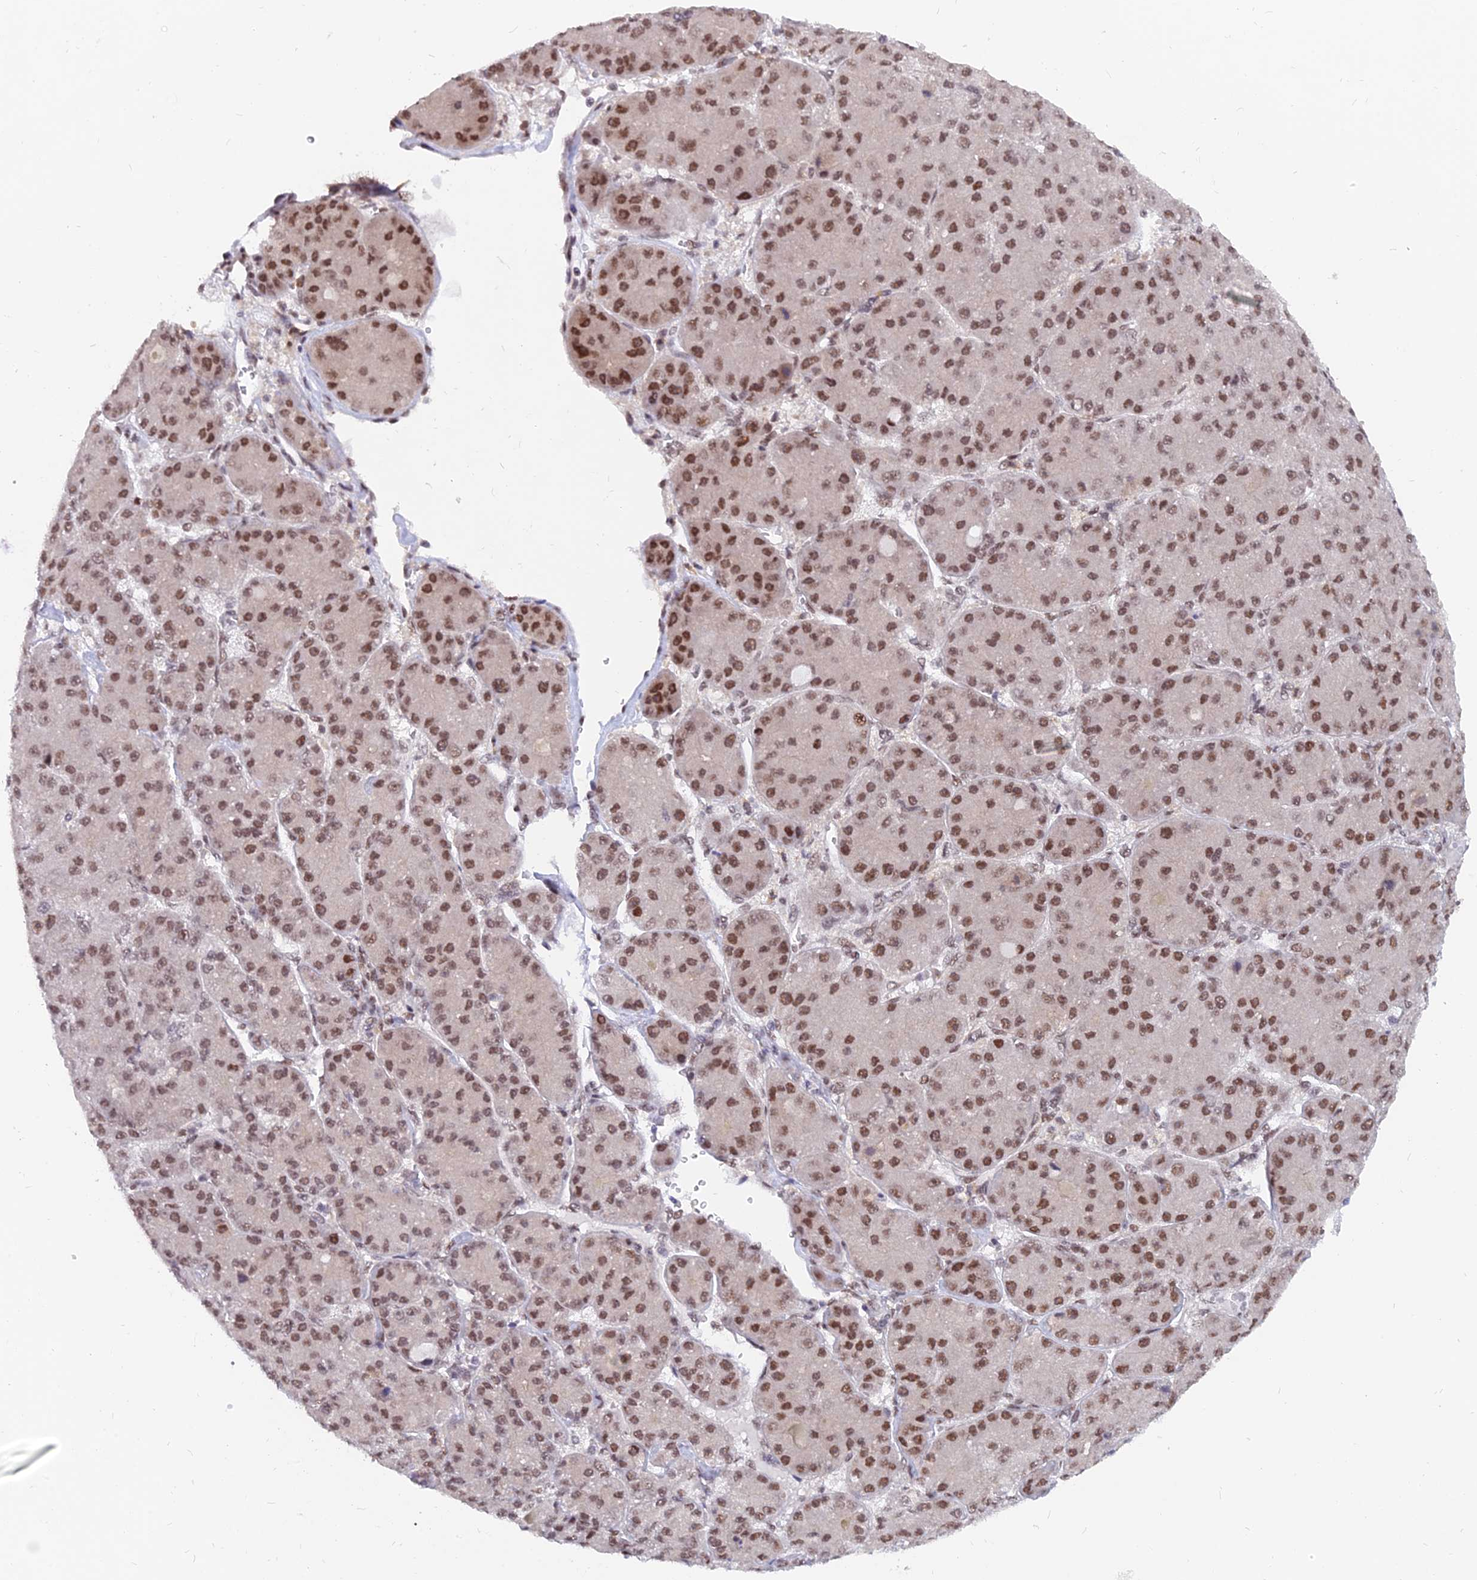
{"staining": {"intensity": "moderate", "quantity": ">75%", "location": "nuclear"}, "tissue": "liver cancer", "cell_type": "Tumor cells", "image_type": "cancer", "snomed": [{"axis": "morphology", "description": "Carcinoma, Hepatocellular, NOS"}, {"axis": "topography", "description": "Liver"}], "caption": "This photomicrograph shows immunohistochemistry staining of hepatocellular carcinoma (liver), with medium moderate nuclear staining in about >75% of tumor cells.", "gene": "DPY30", "patient": {"sex": "male", "age": 67}}